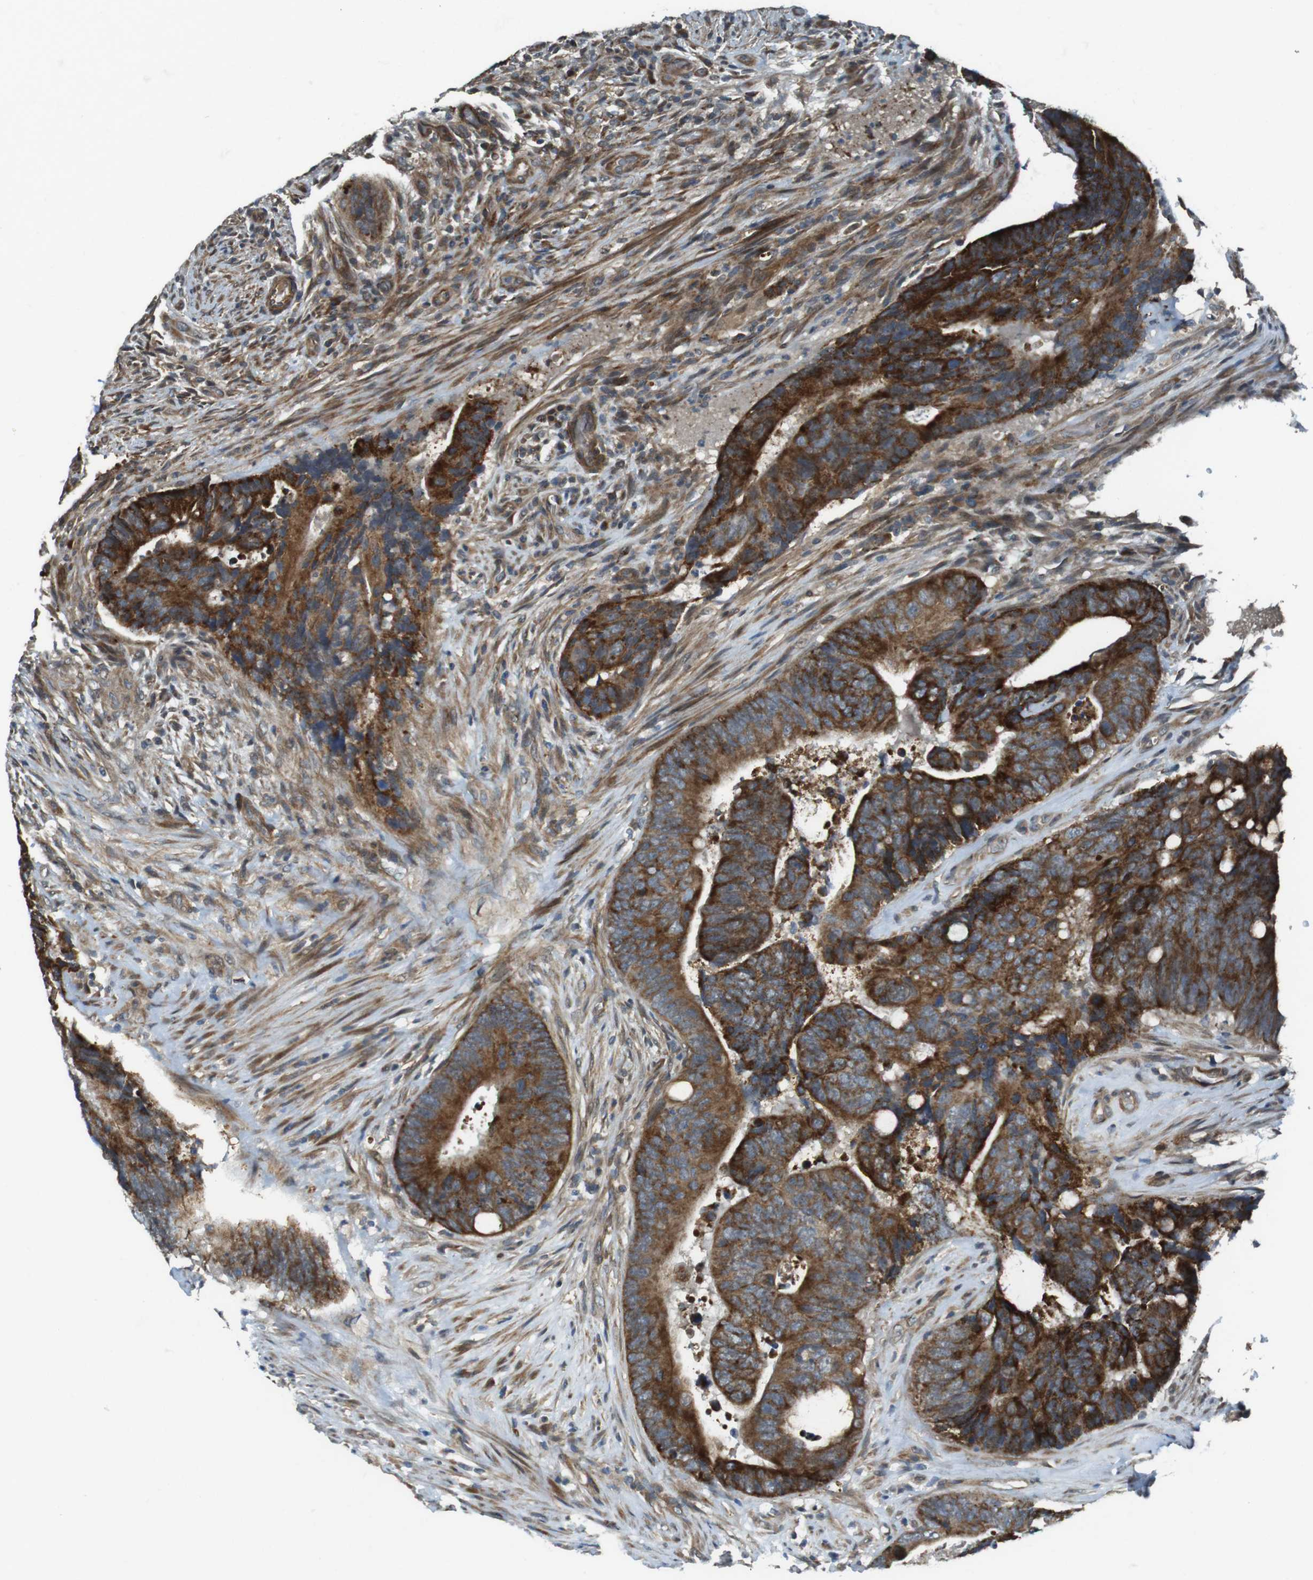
{"staining": {"intensity": "strong", "quantity": ">75%", "location": "cytoplasmic/membranous"}, "tissue": "colorectal cancer", "cell_type": "Tumor cells", "image_type": "cancer", "snomed": [{"axis": "morphology", "description": "Normal tissue, NOS"}, {"axis": "morphology", "description": "Adenocarcinoma, NOS"}, {"axis": "topography", "description": "Colon"}], "caption": "Protein staining of adenocarcinoma (colorectal) tissue reveals strong cytoplasmic/membranous positivity in approximately >75% of tumor cells.", "gene": "IFFO2", "patient": {"sex": "male", "age": 56}}